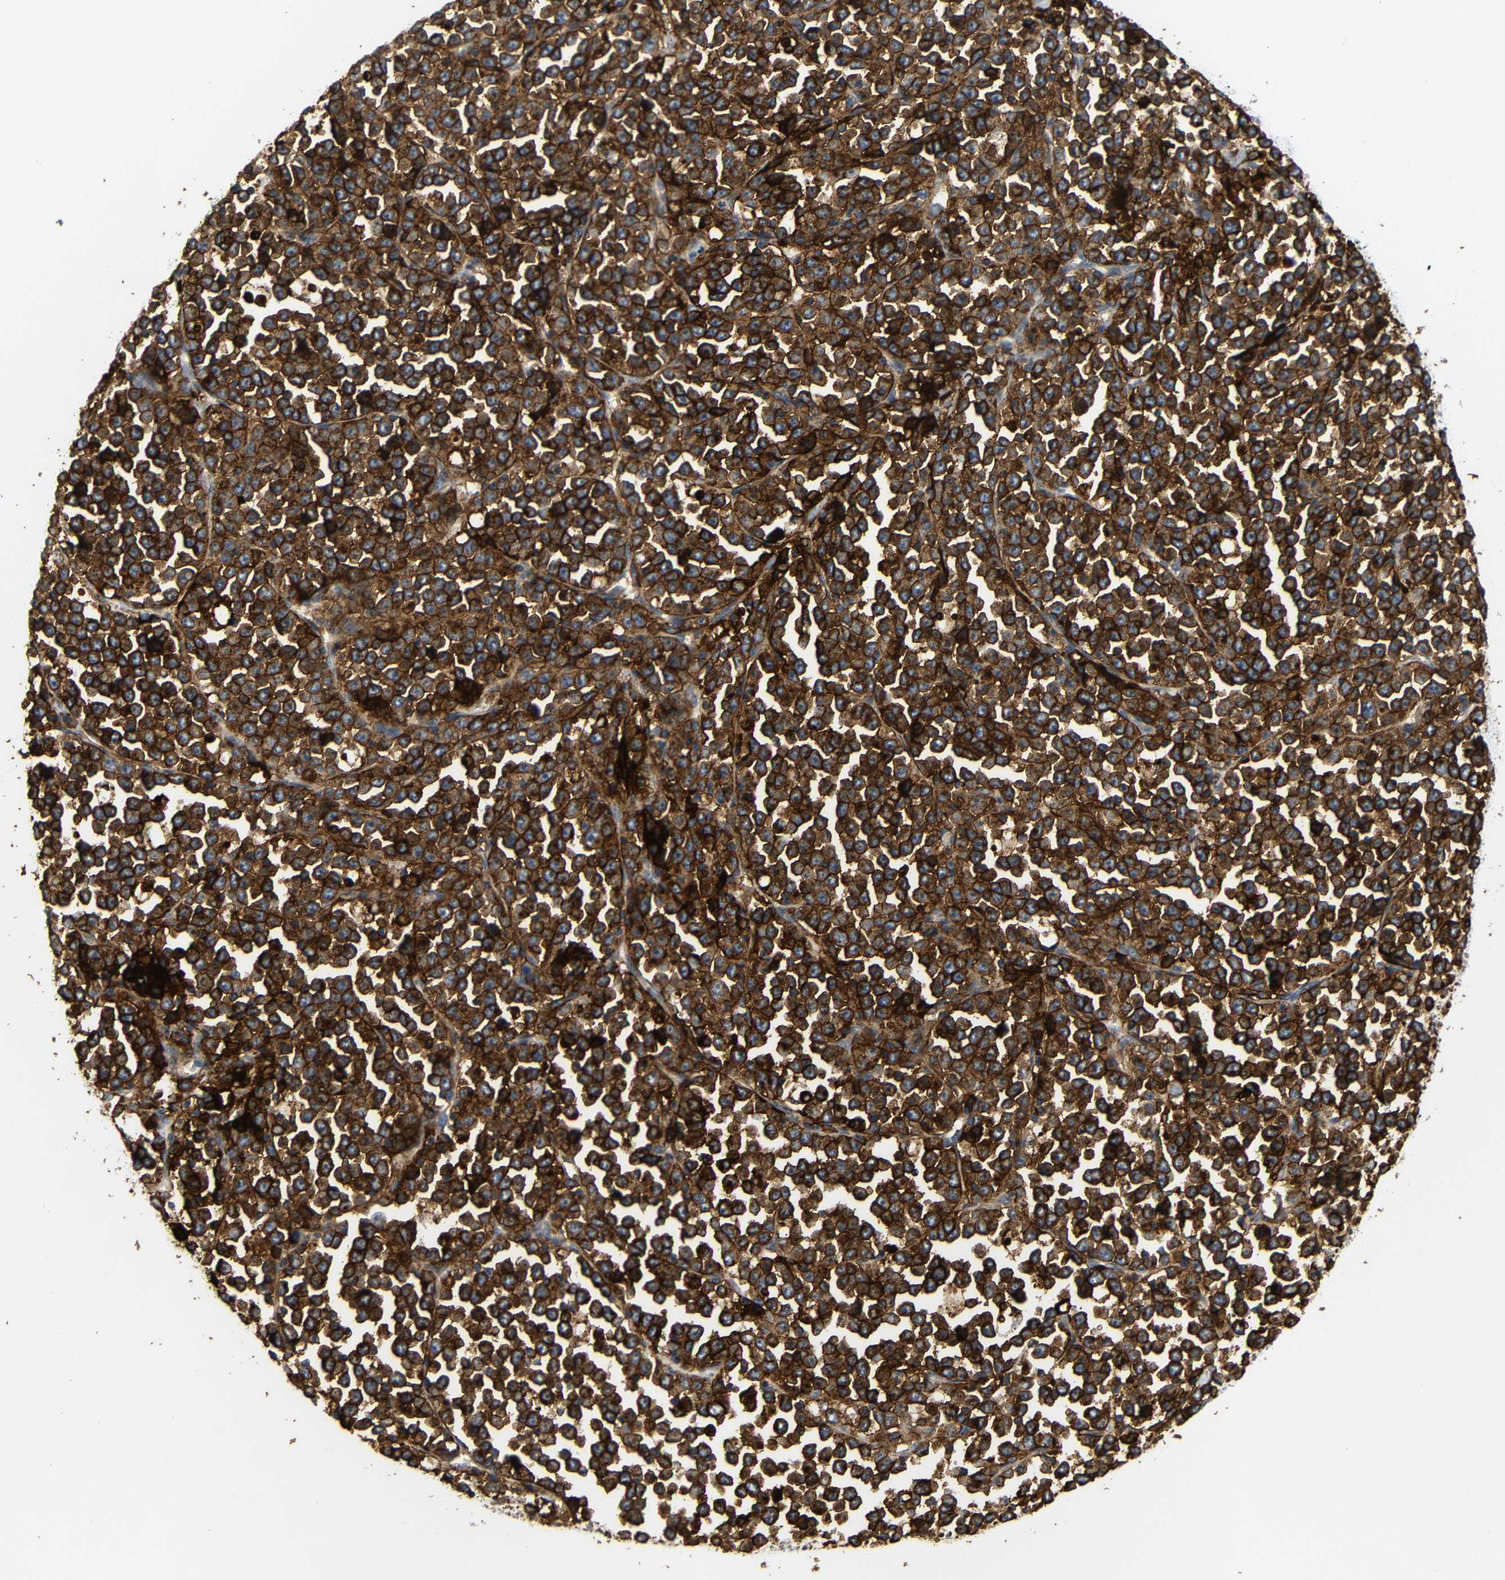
{"staining": {"intensity": "strong", "quantity": ">75%", "location": "cytoplasmic/membranous"}, "tissue": "stomach cancer", "cell_type": "Tumor cells", "image_type": "cancer", "snomed": [{"axis": "morphology", "description": "Normal tissue, NOS"}, {"axis": "morphology", "description": "Adenocarcinoma, NOS"}, {"axis": "topography", "description": "Stomach, upper"}, {"axis": "topography", "description": "Stomach"}], "caption": "High-power microscopy captured an immunohistochemistry (IHC) image of stomach cancer (adenocarcinoma), revealing strong cytoplasmic/membranous staining in approximately >75% of tumor cells. (brown staining indicates protein expression, while blue staining denotes nuclei).", "gene": "HLA-DQB1", "patient": {"sex": "male", "age": 59}}